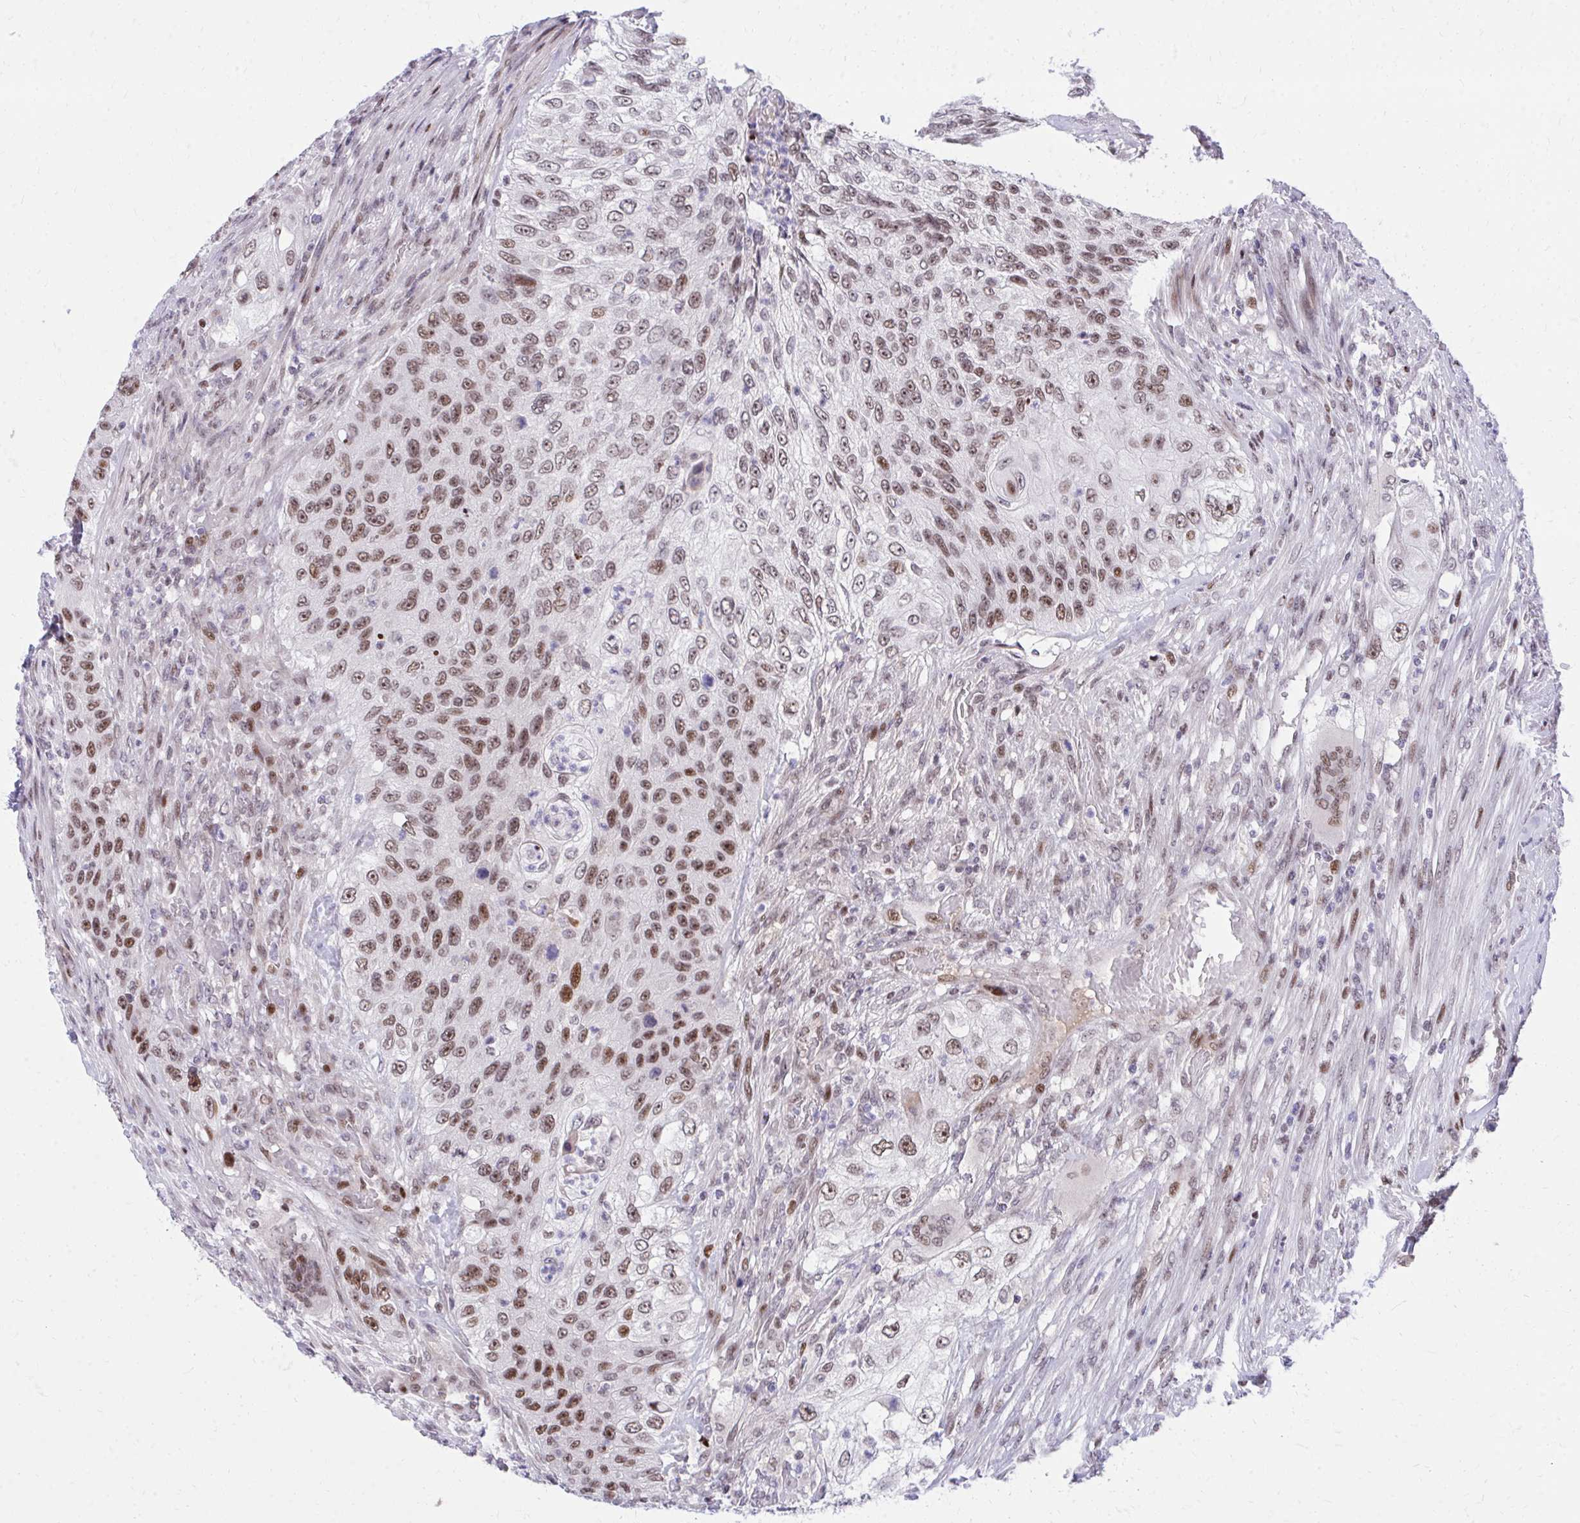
{"staining": {"intensity": "moderate", "quantity": ">75%", "location": "nuclear"}, "tissue": "urothelial cancer", "cell_type": "Tumor cells", "image_type": "cancer", "snomed": [{"axis": "morphology", "description": "Urothelial carcinoma, High grade"}, {"axis": "topography", "description": "Urinary bladder"}], "caption": "High-power microscopy captured an immunohistochemistry (IHC) micrograph of urothelial cancer, revealing moderate nuclear staining in about >75% of tumor cells.", "gene": "C14orf39", "patient": {"sex": "female", "age": 60}}